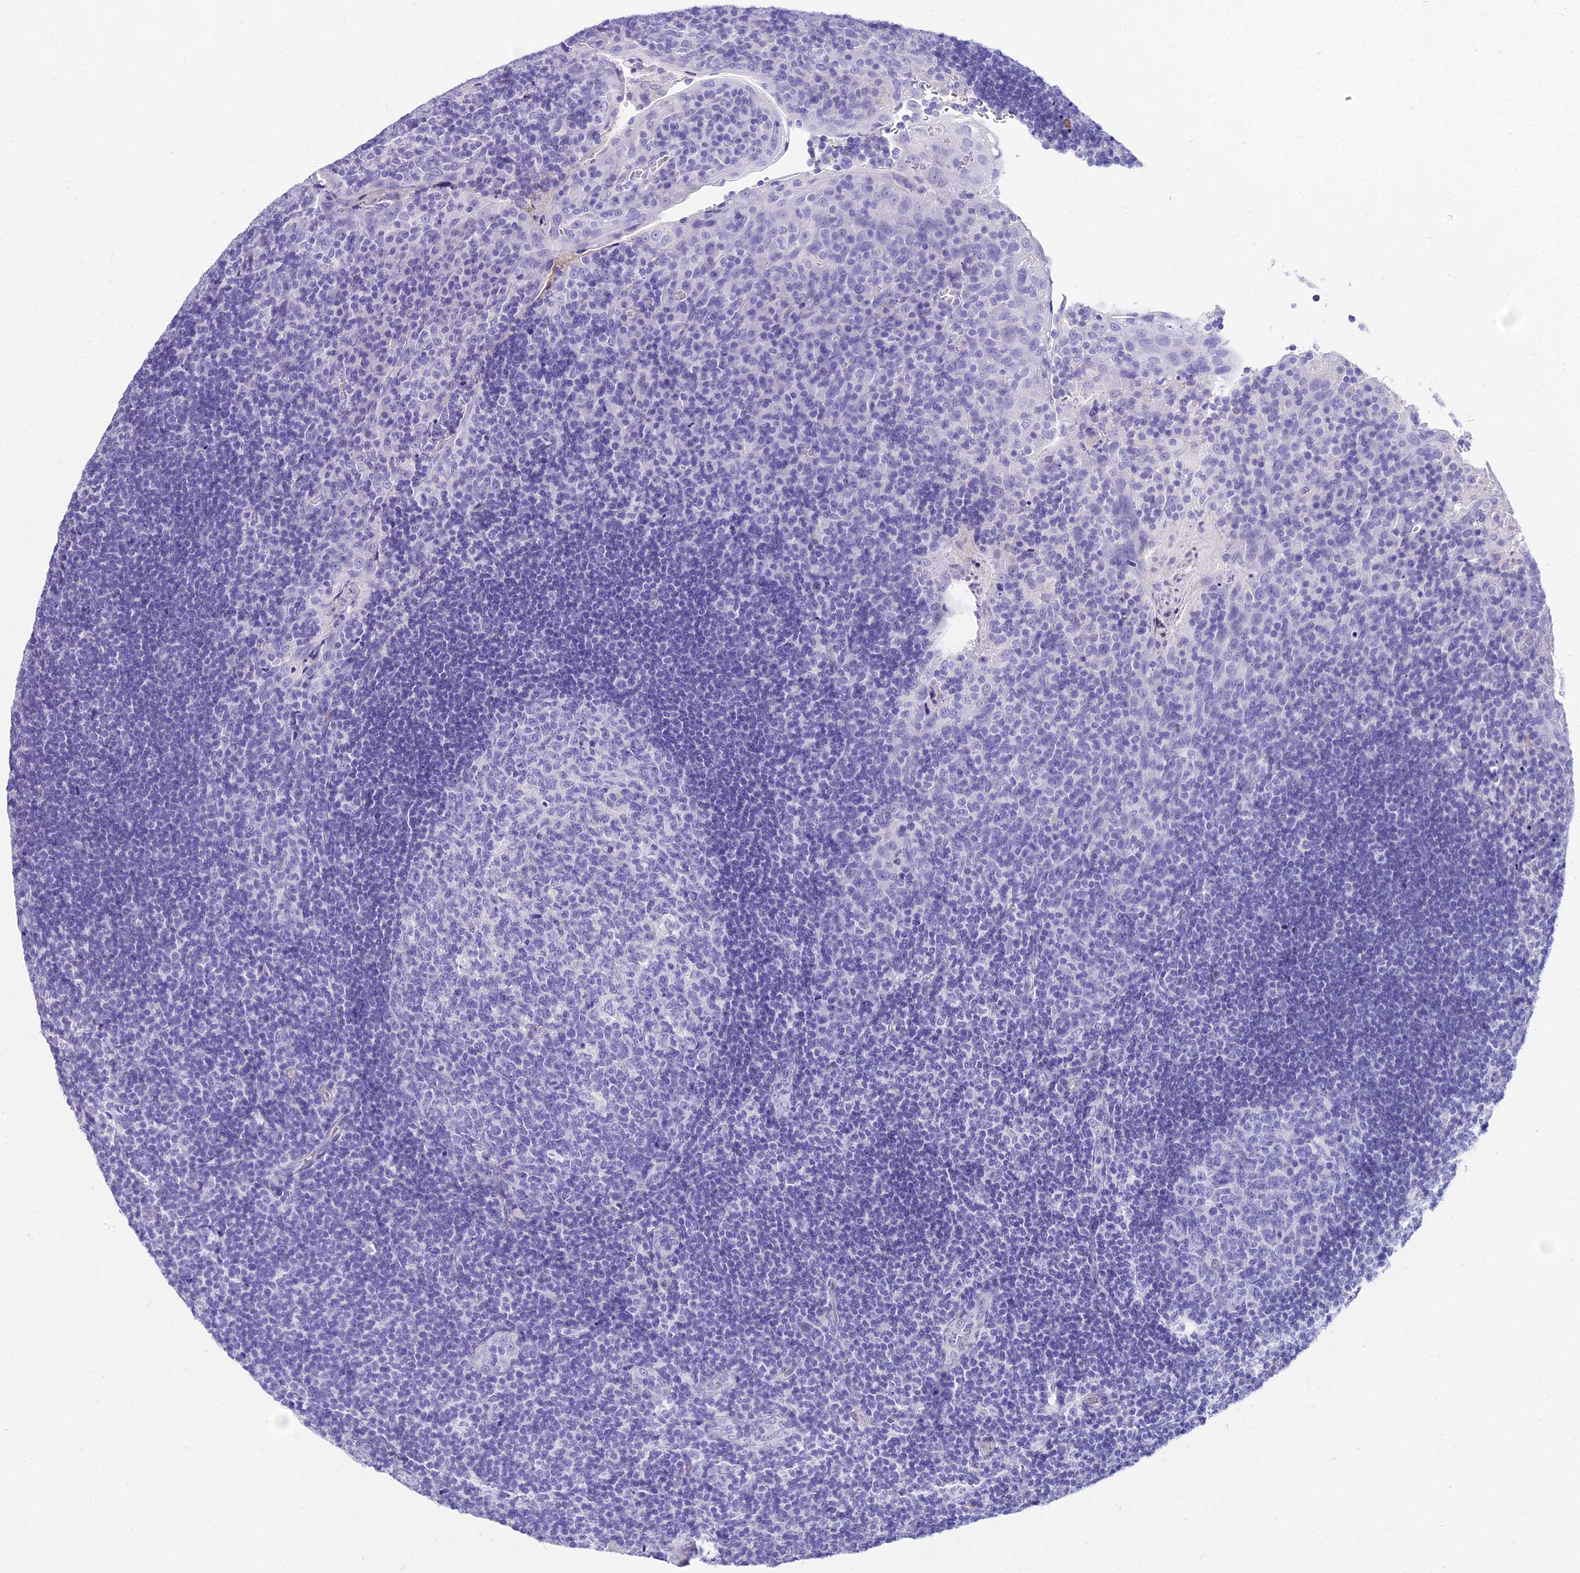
{"staining": {"intensity": "negative", "quantity": "none", "location": "none"}, "tissue": "tonsil", "cell_type": "Germinal center cells", "image_type": "normal", "snomed": [{"axis": "morphology", "description": "Normal tissue, NOS"}, {"axis": "topography", "description": "Tonsil"}], "caption": "Tonsil was stained to show a protein in brown. There is no significant positivity in germinal center cells. (Brightfield microscopy of DAB (3,3'-diaminobenzidine) immunohistochemistry at high magnification).", "gene": "TAC3", "patient": {"sex": "male", "age": 17}}